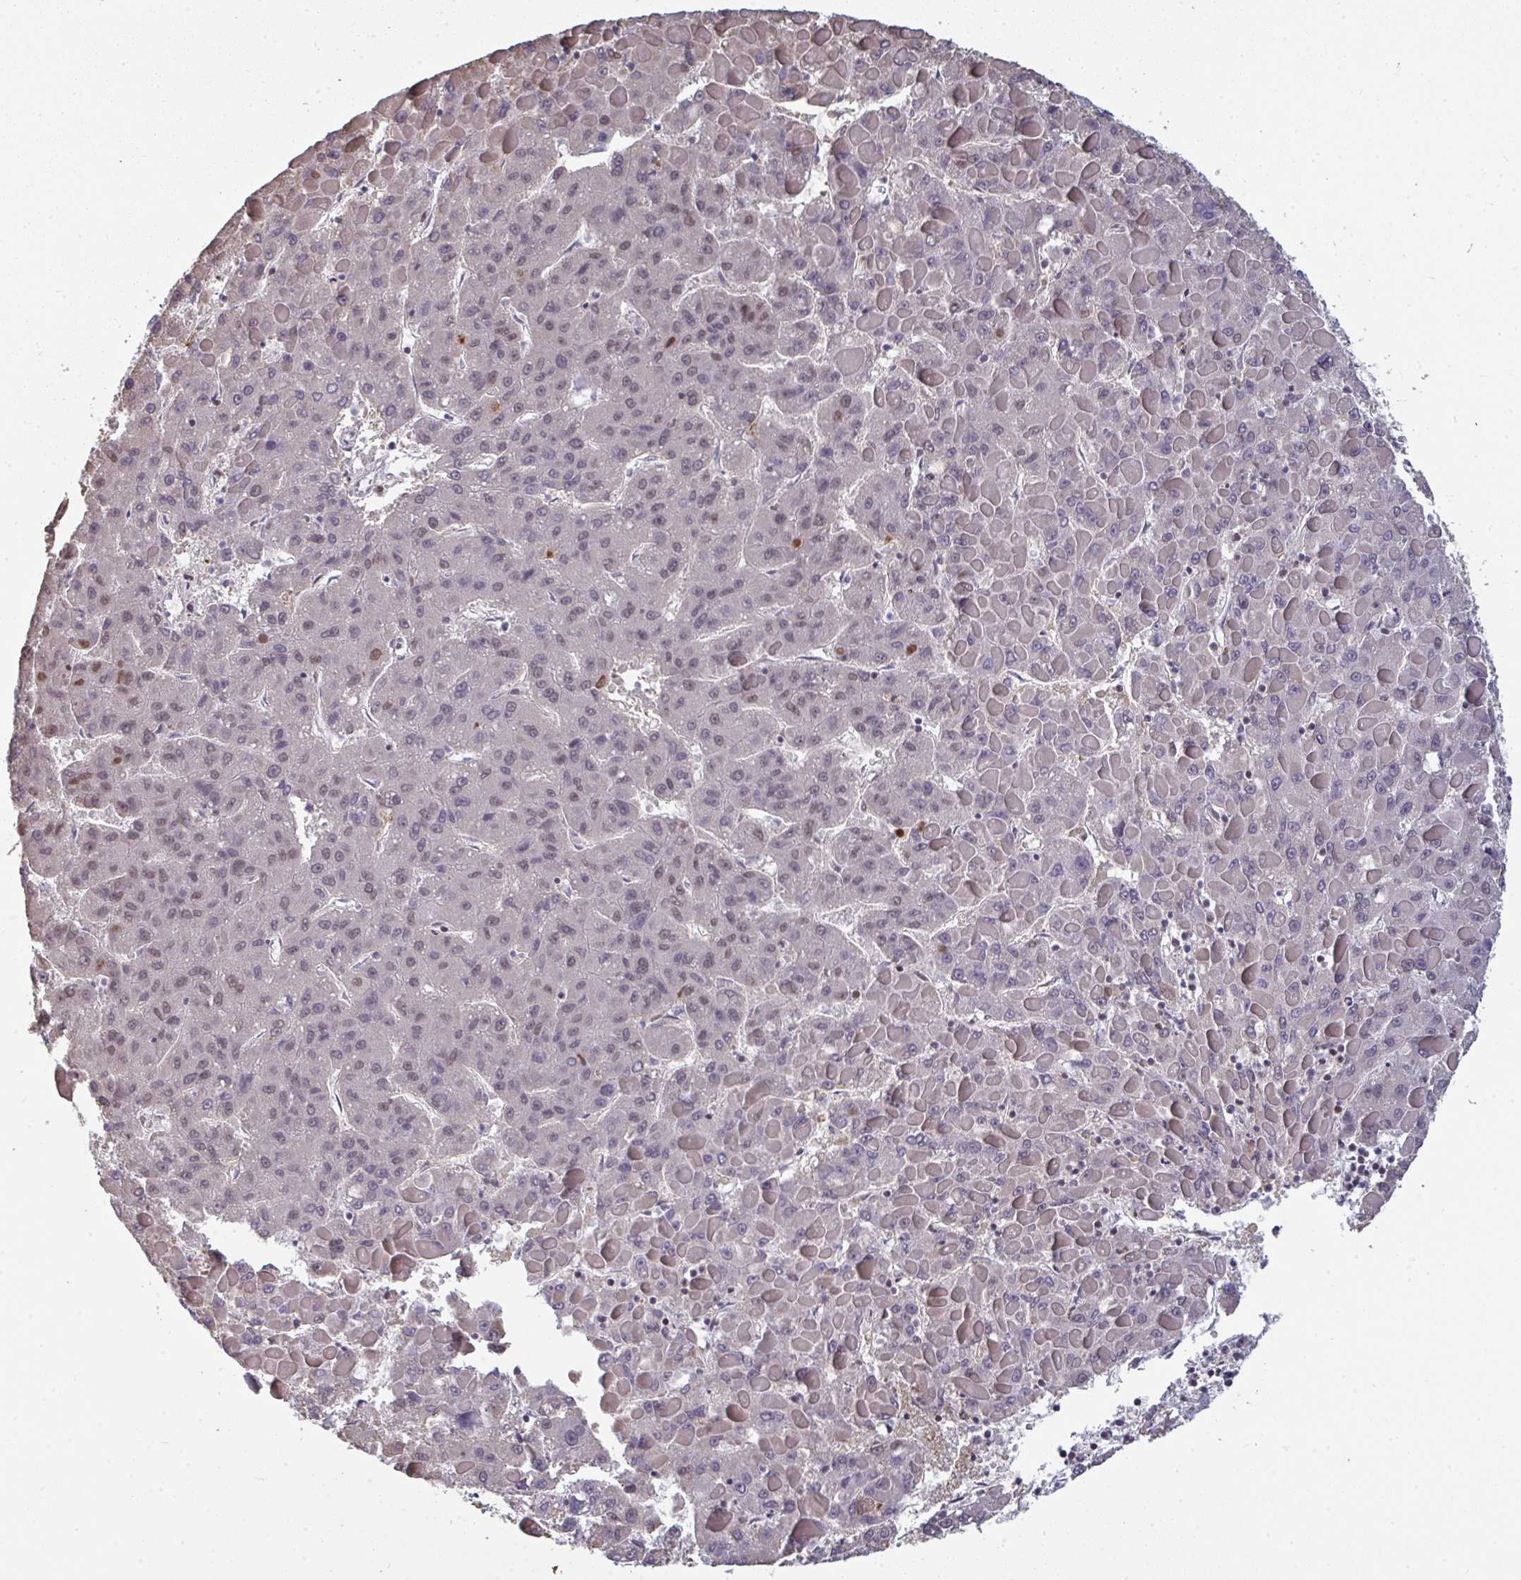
{"staining": {"intensity": "negative", "quantity": "none", "location": "none"}, "tissue": "liver cancer", "cell_type": "Tumor cells", "image_type": "cancer", "snomed": [{"axis": "morphology", "description": "Carcinoma, Hepatocellular, NOS"}, {"axis": "topography", "description": "Liver"}], "caption": "Tumor cells are negative for brown protein staining in liver hepatocellular carcinoma. (DAB IHC, high magnification).", "gene": "ATF1", "patient": {"sex": "female", "age": 82}}